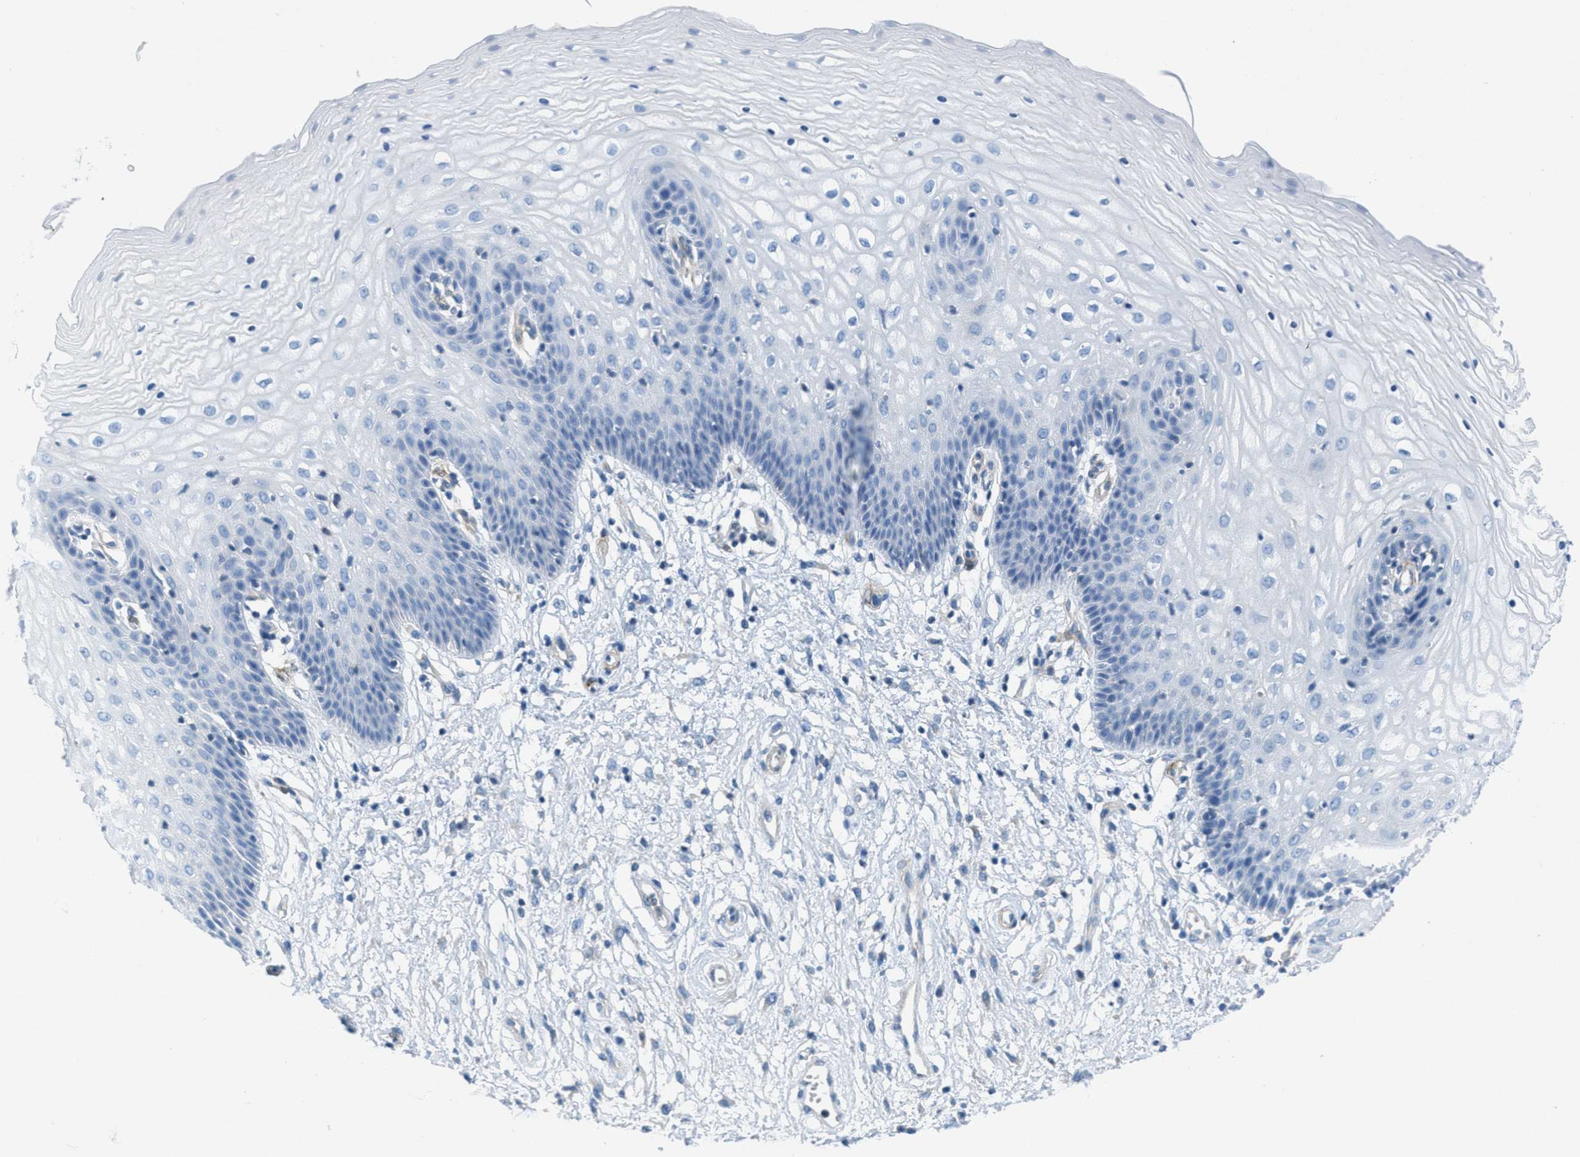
{"staining": {"intensity": "negative", "quantity": "none", "location": "none"}, "tissue": "vagina", "cell_type": "Squamous epithelial cells", "image_type": "normal", "snomed": [{"axis": "morphology", "description": "Normal tissue, NOS"}, {"axis": "topography", "description": "Vagina"}], "caption": "Vagina was stained to show a protein in brown. There is no significant expression in squamous epithelial cells. (Stains: DAB (3,3'-diaminobenzidine) immunohistochemistry with hematoxylin counter stain, Microscopy: brightfield microscopy at high magnification).", "gene": "MAPRE2", "patient": {"sex": "female", "age": 34}}